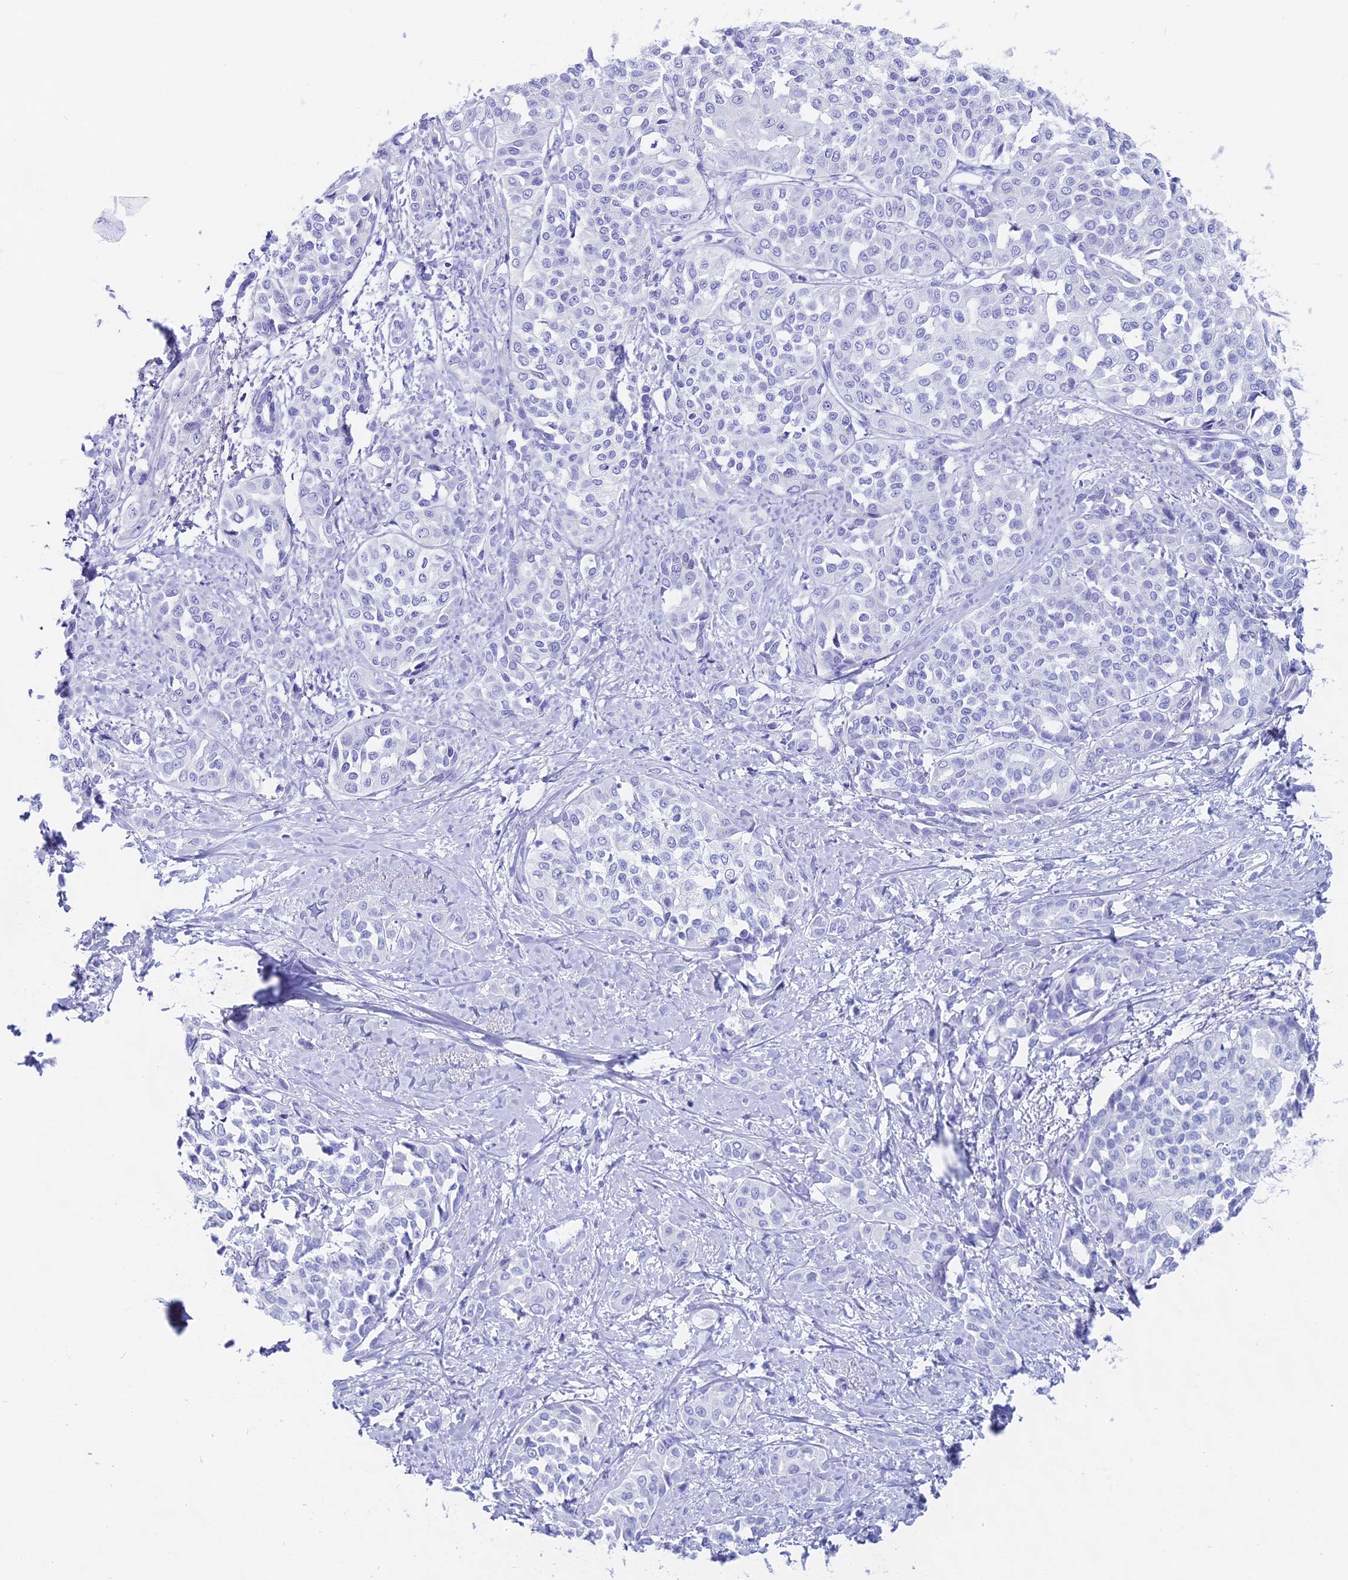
{"staining": {"intensity": "negative", "quantity": "none", "location": "none"}, "tissue": "liver cancer", "cell_type": "Tumor cells", "image_type": "cancer", "snomed": [{"axis": "morphology", "description": "Cholangiocarcinoma"}, {"axis": "topography", "description": "Liver"}], "caption": "DAB immunohistochemical staining of human liver cancer displays no significant staining in tumor cells.", "gene": "CGB2", "patient": {"sex": "female", "age": 77}}